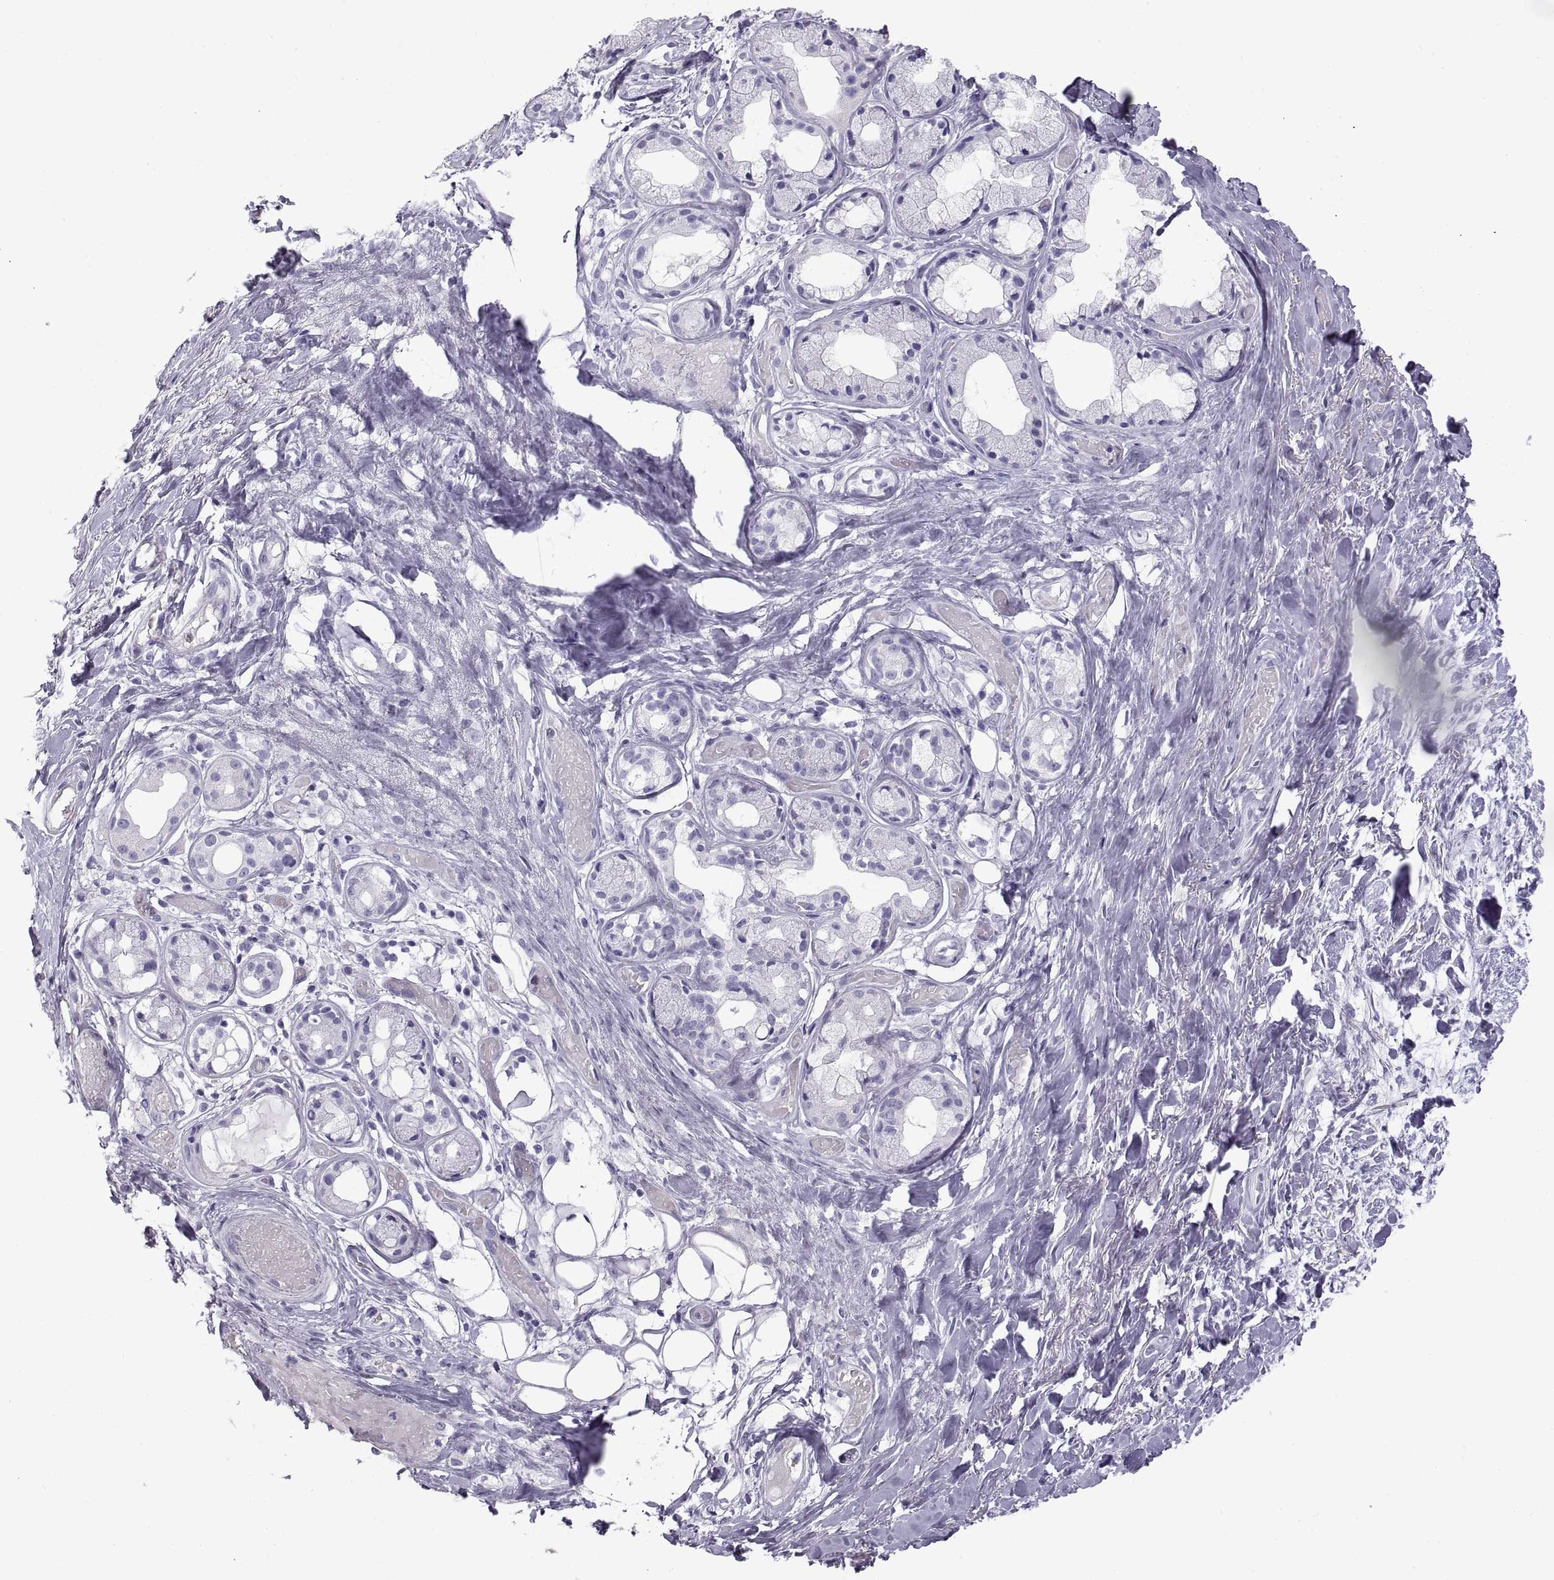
{"staining": {"intensity": "negative", "quantity": "none", "location": "none"}, "tissue": "adipose tissue", "cell_type": "Adipocytes", "image_type": "normal", "snomed": [{"axis": "morphology", "description": "Normal tissue, NOS"}, {"axis": "topography", "description": "Cartilage tissue"}], "caption": "An immunohistochemistry histopathology image of benign adipose tissue is shown. There is no staining in adipocytes of adipose tissue.", "gene": "RLBP1", "patient": {"sex": "male", "age": 62}}